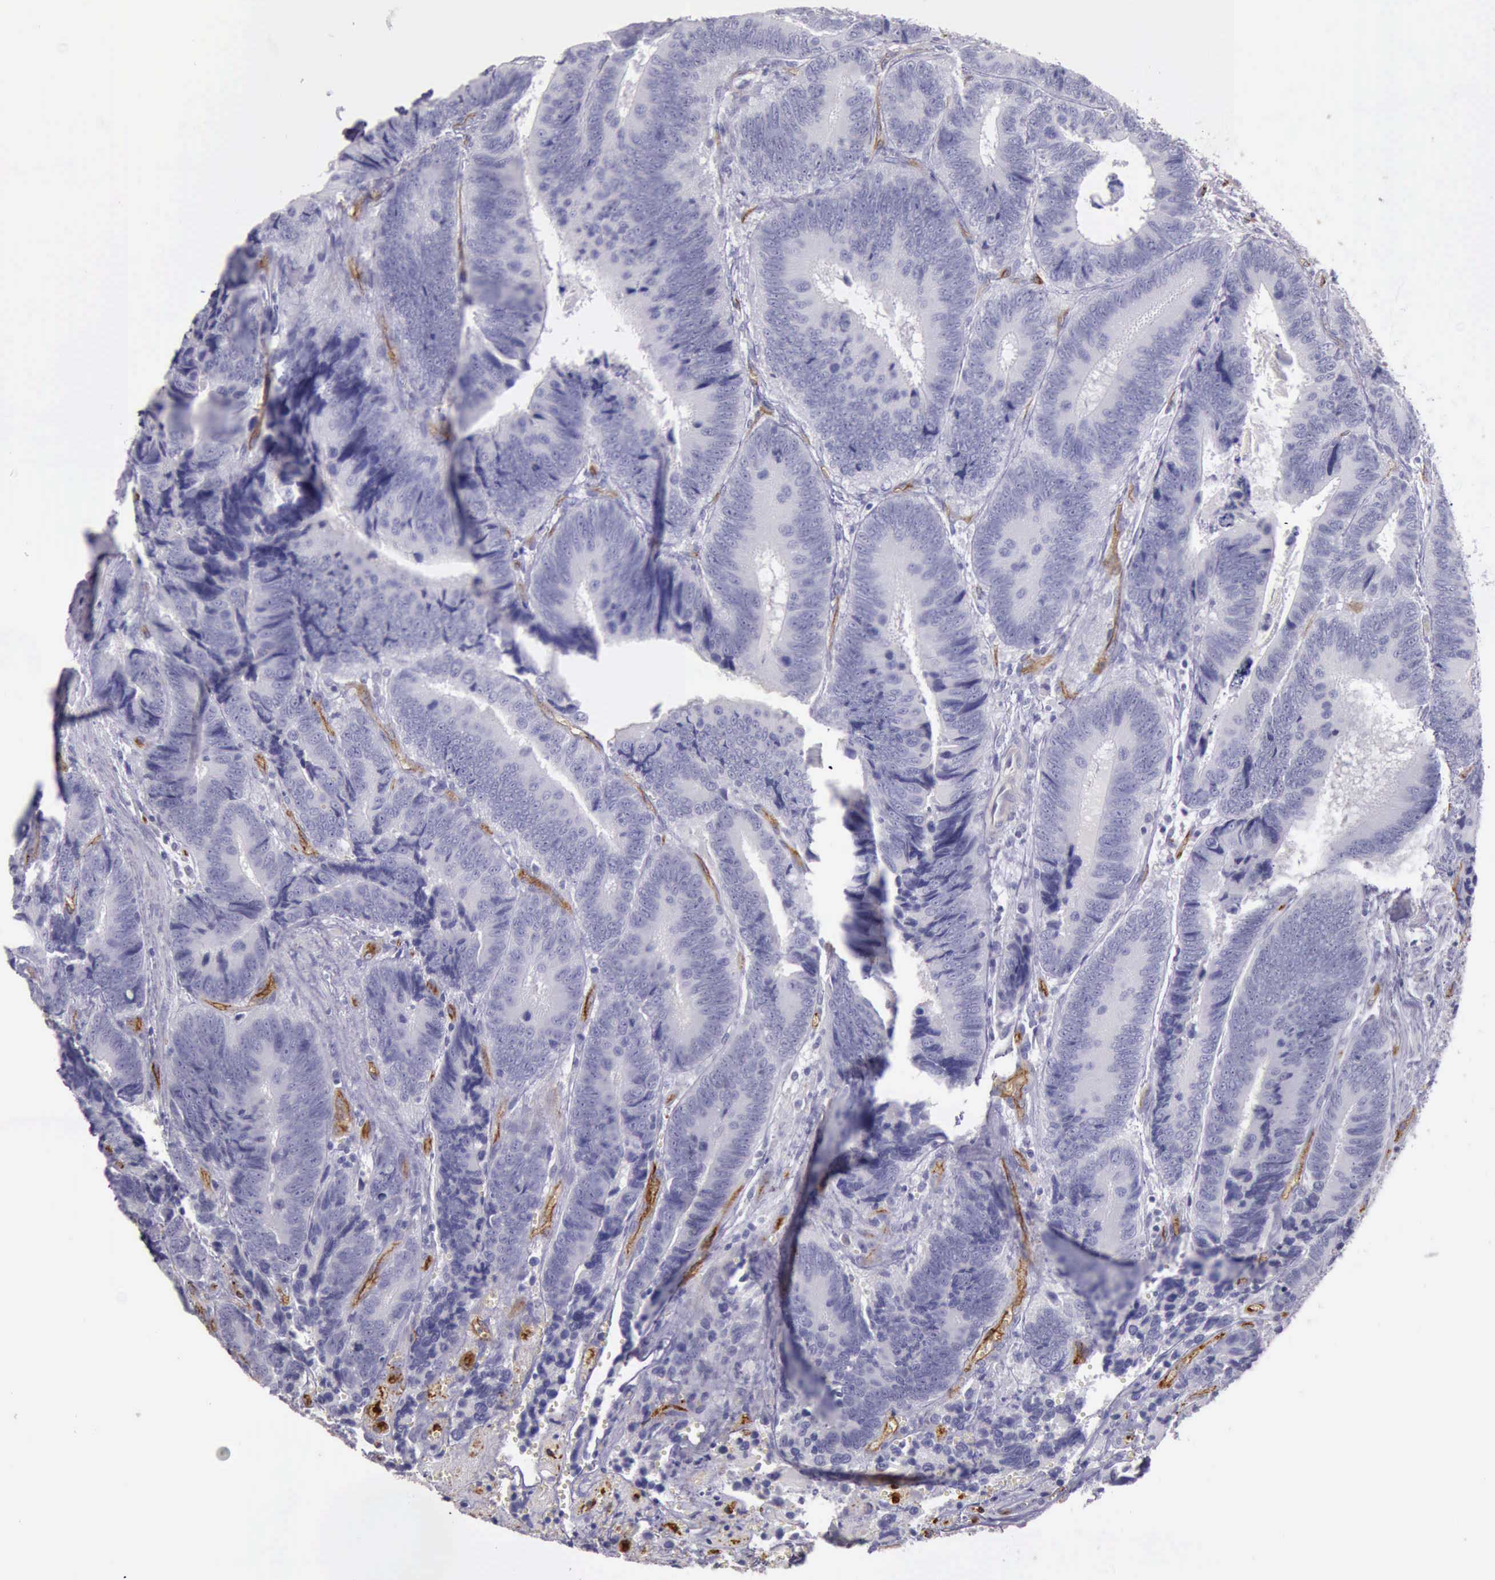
{"staining": {"intensity": "negative", "quantity": "none", "location": "none"}, "tissue": "colorectal cancer", "cell_type": "Tumor cells", "image_type": "cancer", "snomed": [{"axis": "morphology", "description": "Adenocarcinoma, NOS"}, {"axis": "topography", "description": "Colon"}], "caption": "IHC image of neoplastic tissue: human colorectal adenocarcinoma stained with DAB (3,3'-diaminobenzidine) demonstrates no significant protein positivity in tumor cells.", "gene": "TCEANC", "patient": {"sex": "male", "age": 72}}